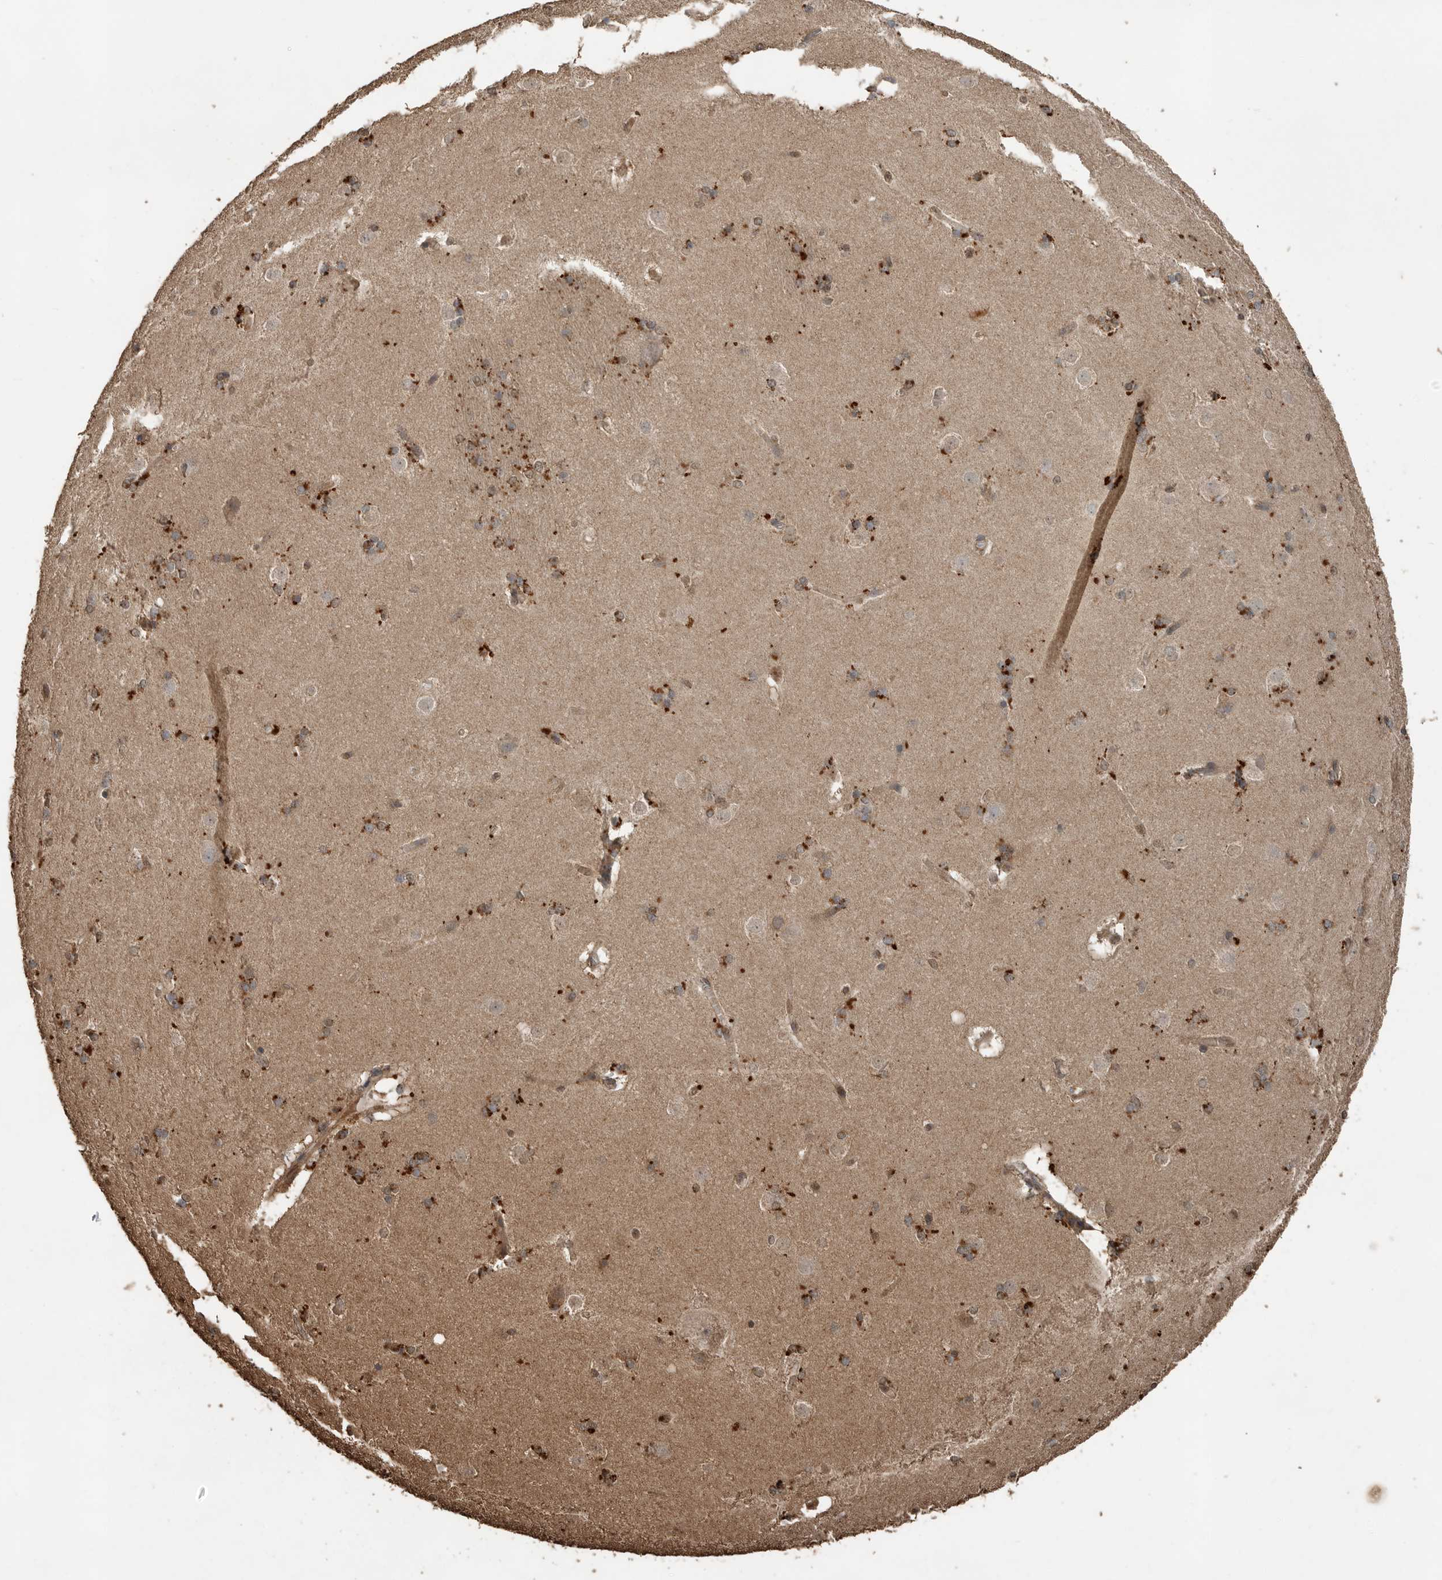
{"staining": {"intensity": "strong", "quantity": ">75%", "location": "cytoplasmic/membranous"}, "tissue": "caudate", "cell_type": "Glial cells", "image_type": "normal", "snomed": [{"axis": "morphology", "description": "Normal tissue, NOS"}, {"axis": "topography", "description": "Lateral ventricle wall"}], "caption": "Protein staining of unremarkable caudate displays strong cytoplasmic/membranous staining in about >75% of glial cells.", "gene": "BLZF1", "patient": {"sex": "female", "age": 19}}